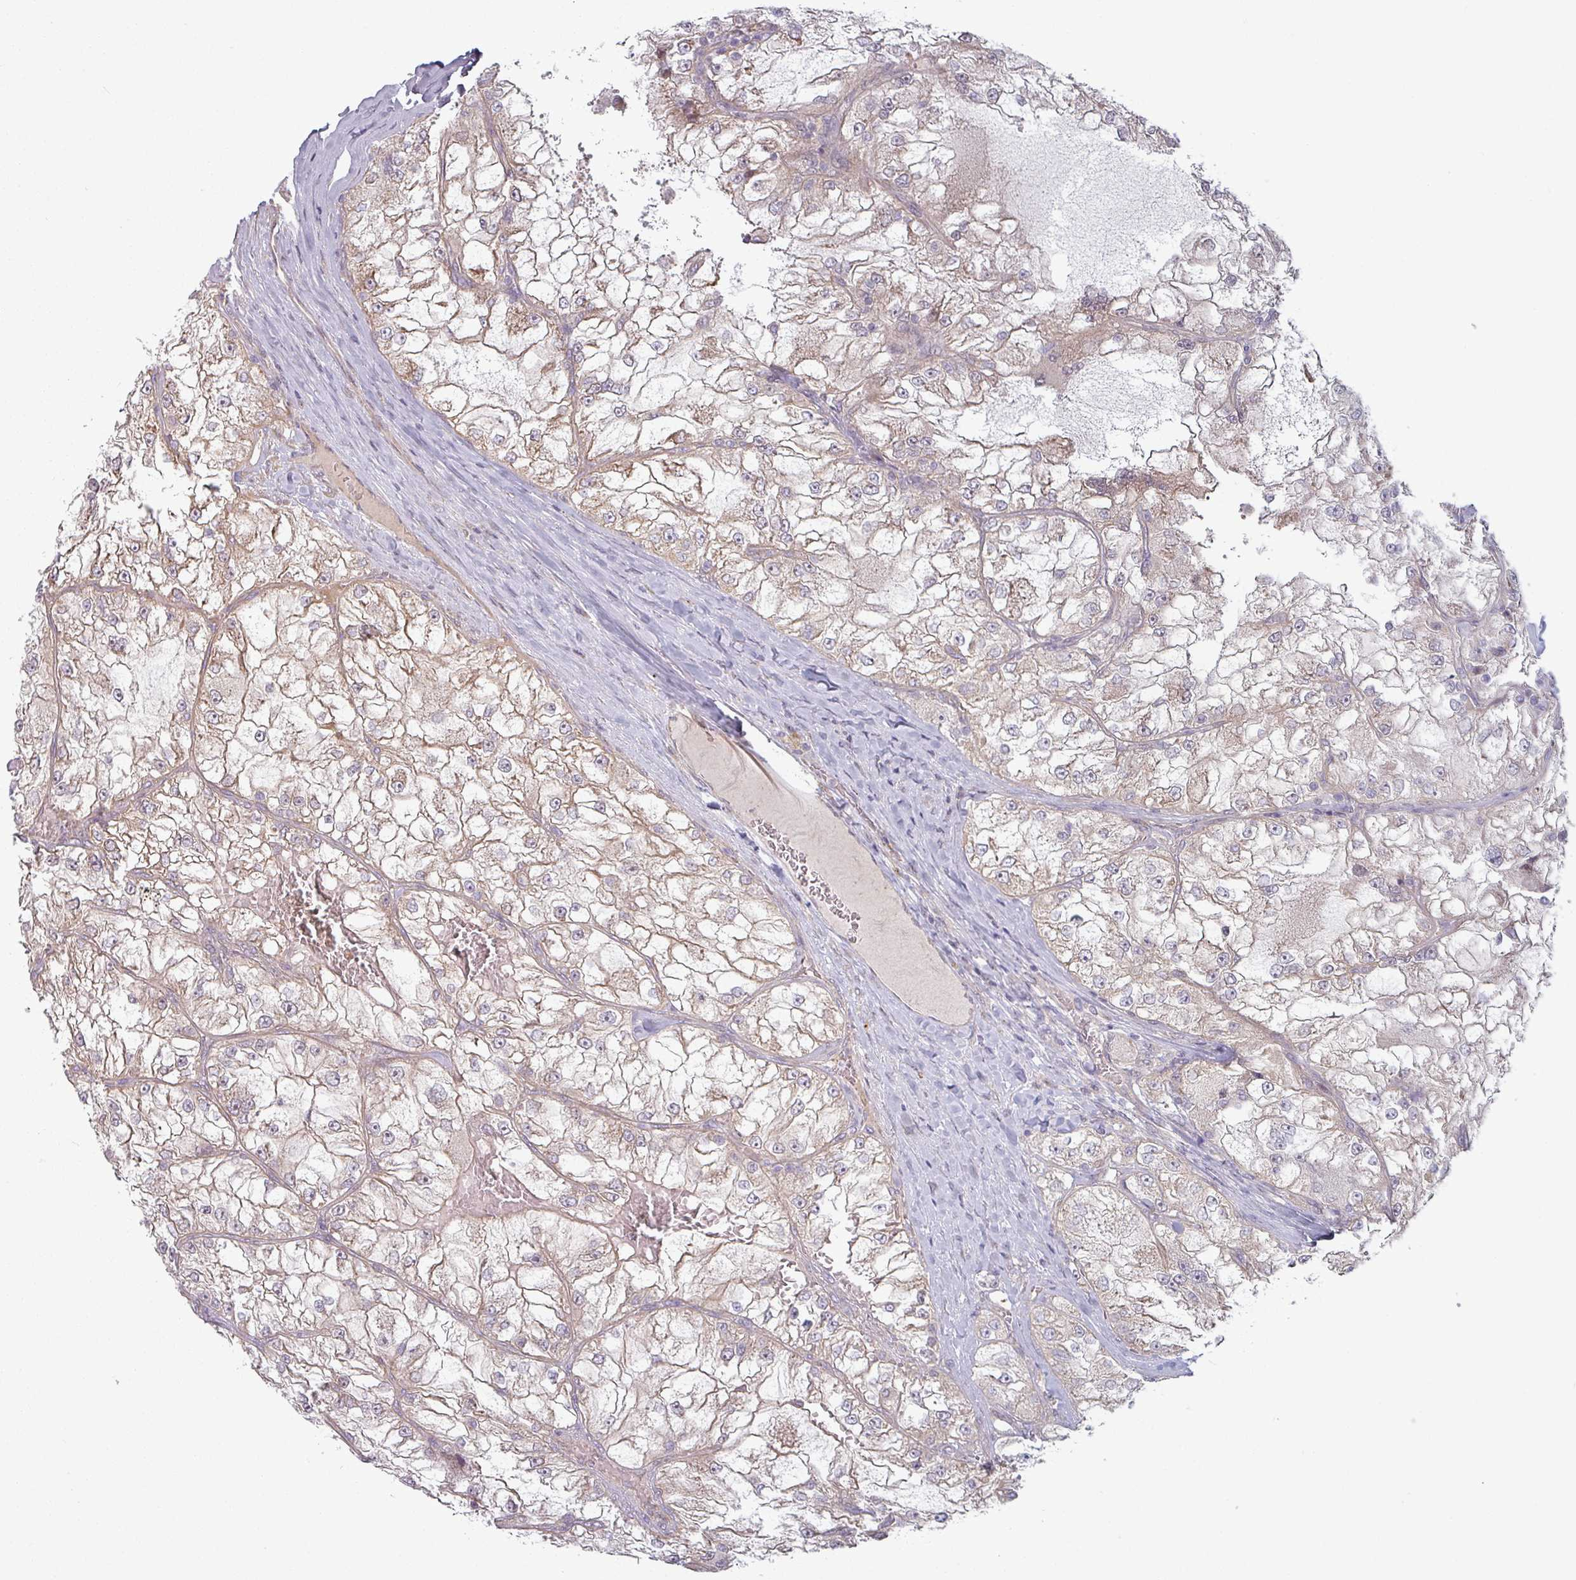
{"staining": {"intensity": "weak", "quantity": "25%-75%", "location": "cytoplasmic/membranous"}, "tissue": "renal cancer", "cell_type": "Tumor cells", "image_type": "cancer", "snomed": [{"axis": "morphology", "description": "Adenocarcinoma, NOS"}, {"axis": "topography", "description": "Kidney"}], "caption": "This histopathology image exhibits renal cancer stained with immunohistochemistry (IHC) to label a protein in brown. The cytoplasmic/membranous of tumor cells show weak positivity for the protein. Nuclei are counter-stained blue.", "gene": "PLEKHJ1", "patient": {"sex": "female", "age": 72}}